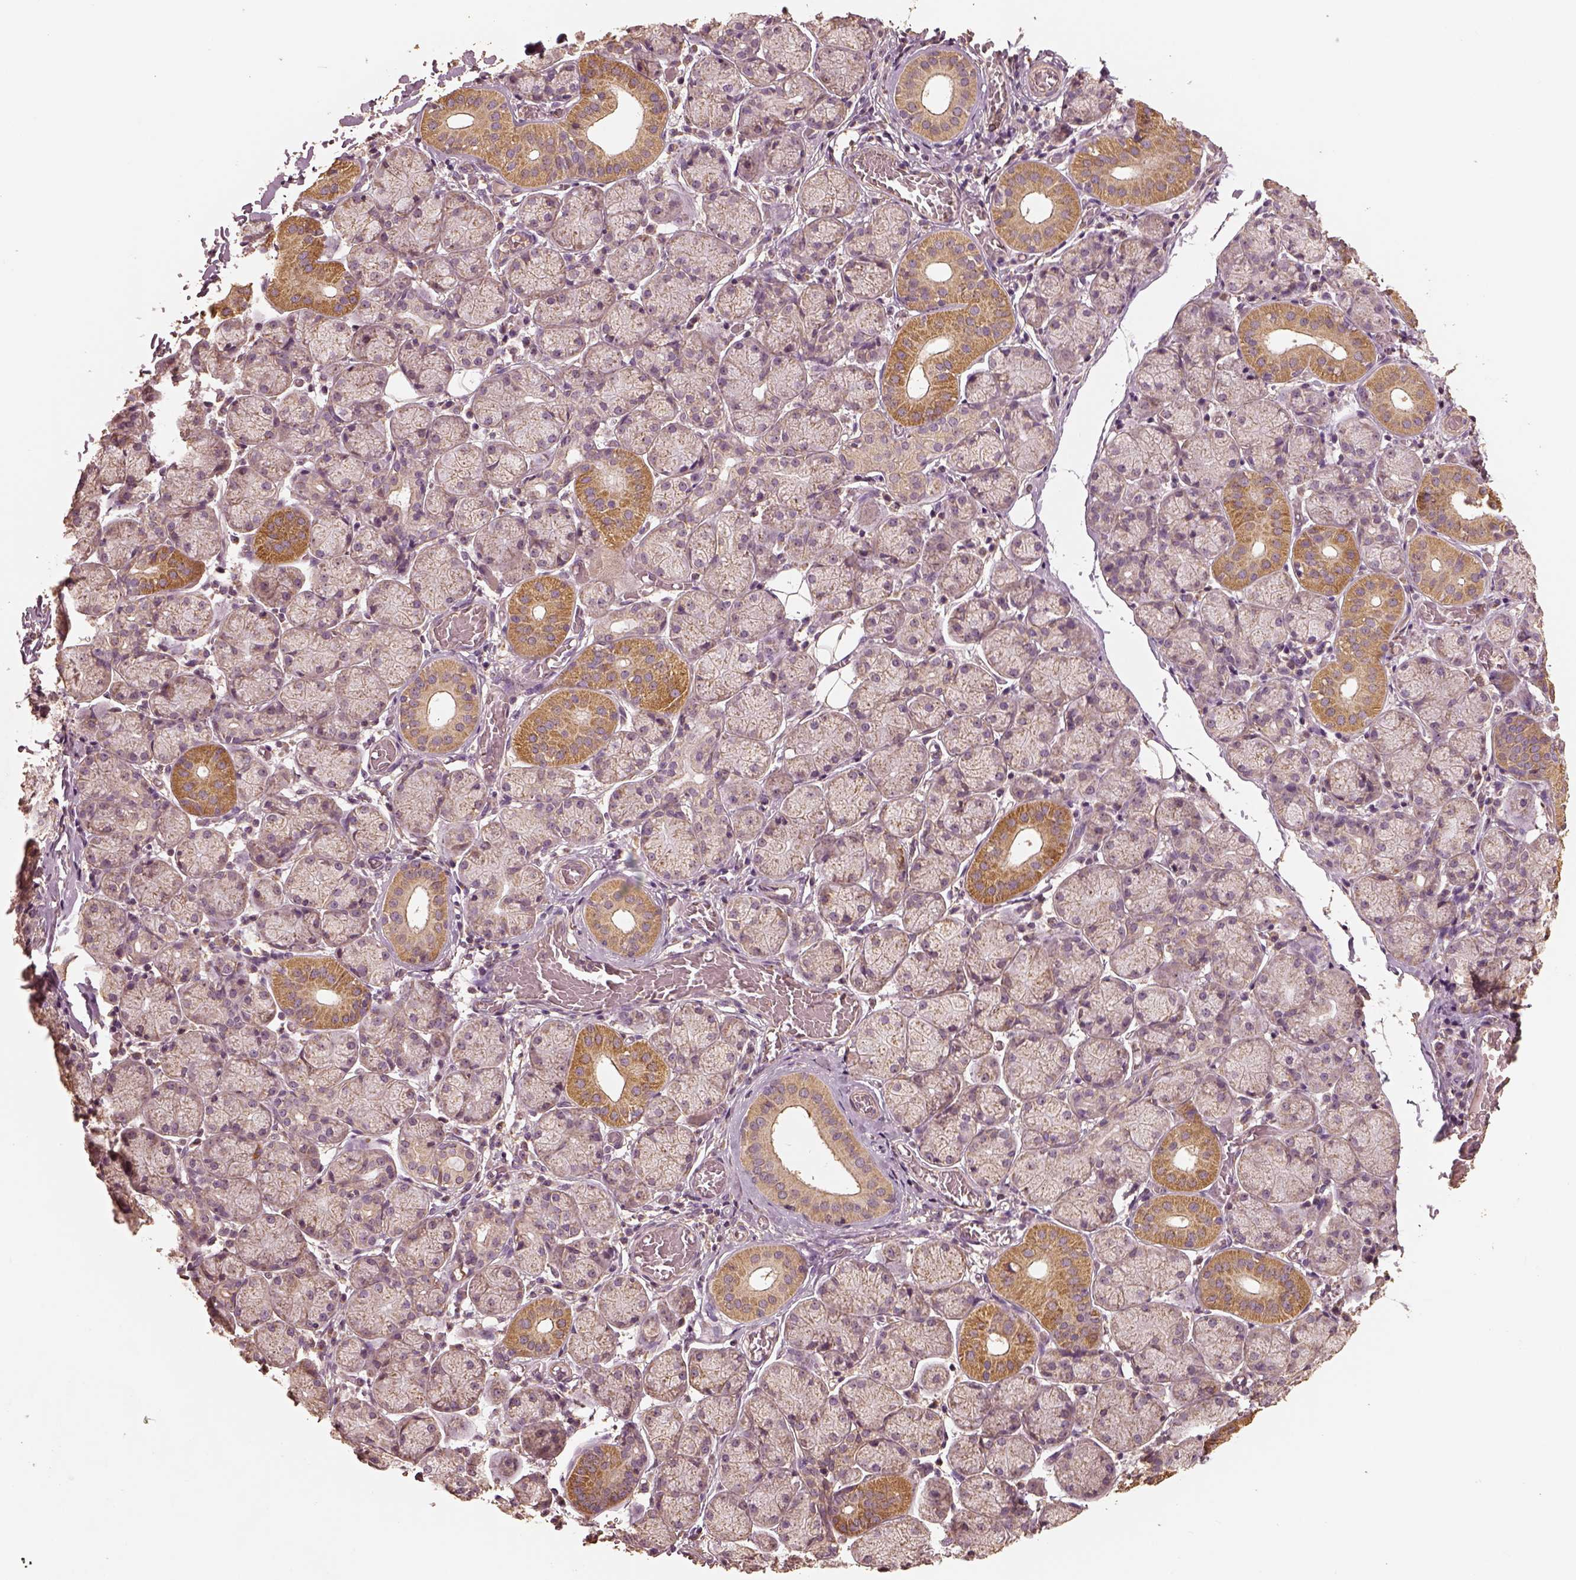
{"staining": {"intensity": "moderate", "quantity": "<25%", "location": "cytoplasmic/membranous"}, "tissue": "salivary gland", "cell_type": "Glandular cells", "image_type": "normal", "snomed": [{"axis": "morphology", "description": "Normal tissue, NOS"}, {"axis": "topography", "description": "Salivary gland"}, {"axis": "topography", "description": "Peripheral nerve tissue"}], "caption": "Glandular cells reveal low levels of moderate cytoplasmic/membranous positivity in about <25% of cells in benign salivary gland.", "gene": "PTGES2", "patient": {"sex": "female", "age": 24}}